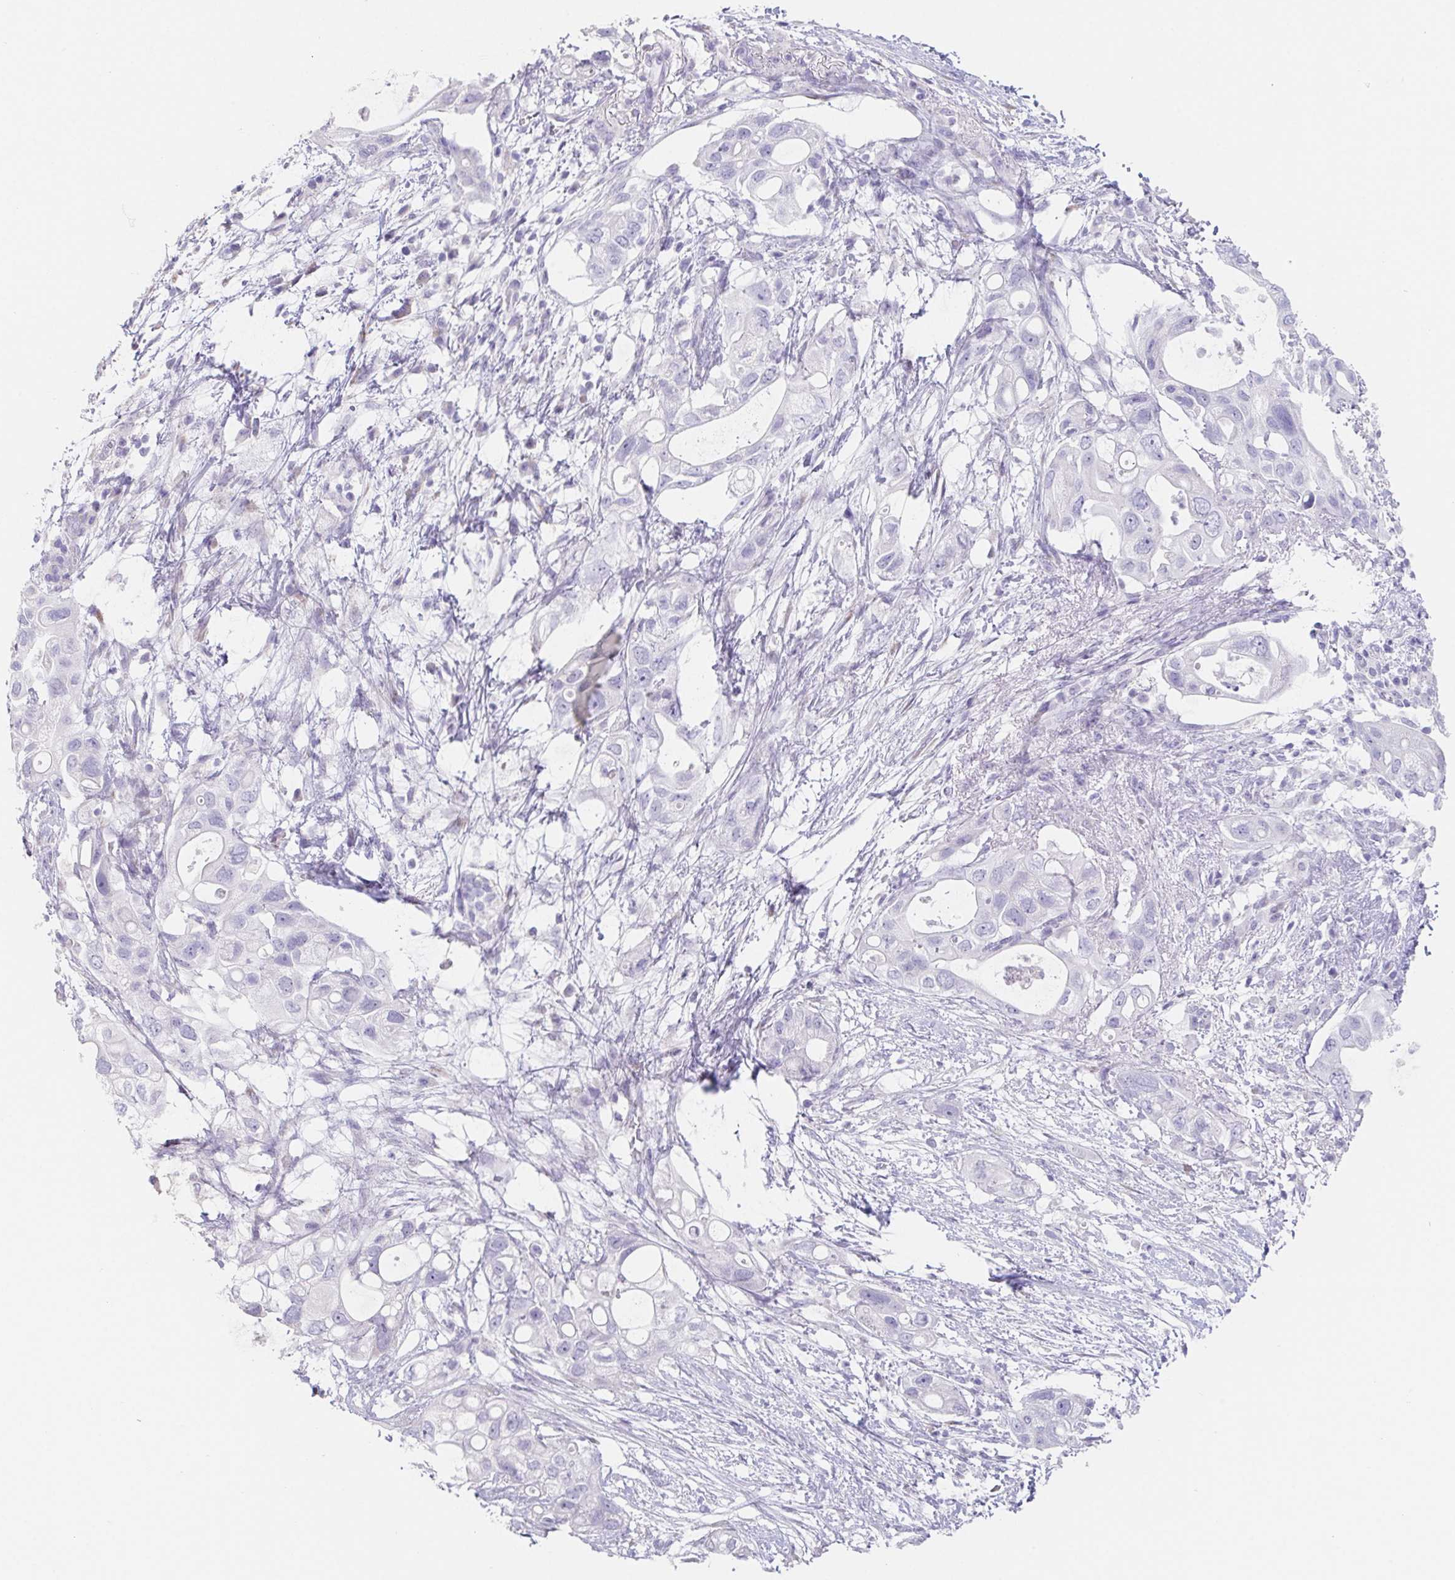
{"staining": {"intensity": "negative", "quantity": "none", "location": "none"}, "tissue": "pancreatic cancer", "cell_type": "Tumor cells", "image_type": "cancer", "snomed": [{"axis": "morphology", "description": "Adenocarcinoma, NOS"}, {"axis": "topography", "description": "Pancreas"}], "caption": "Tumor cells are negative for brown protein staining in adenocarcinoma (pancreatic).", "gene": "HDGFL1", "patient": {"sex": "female", "age": 72}}